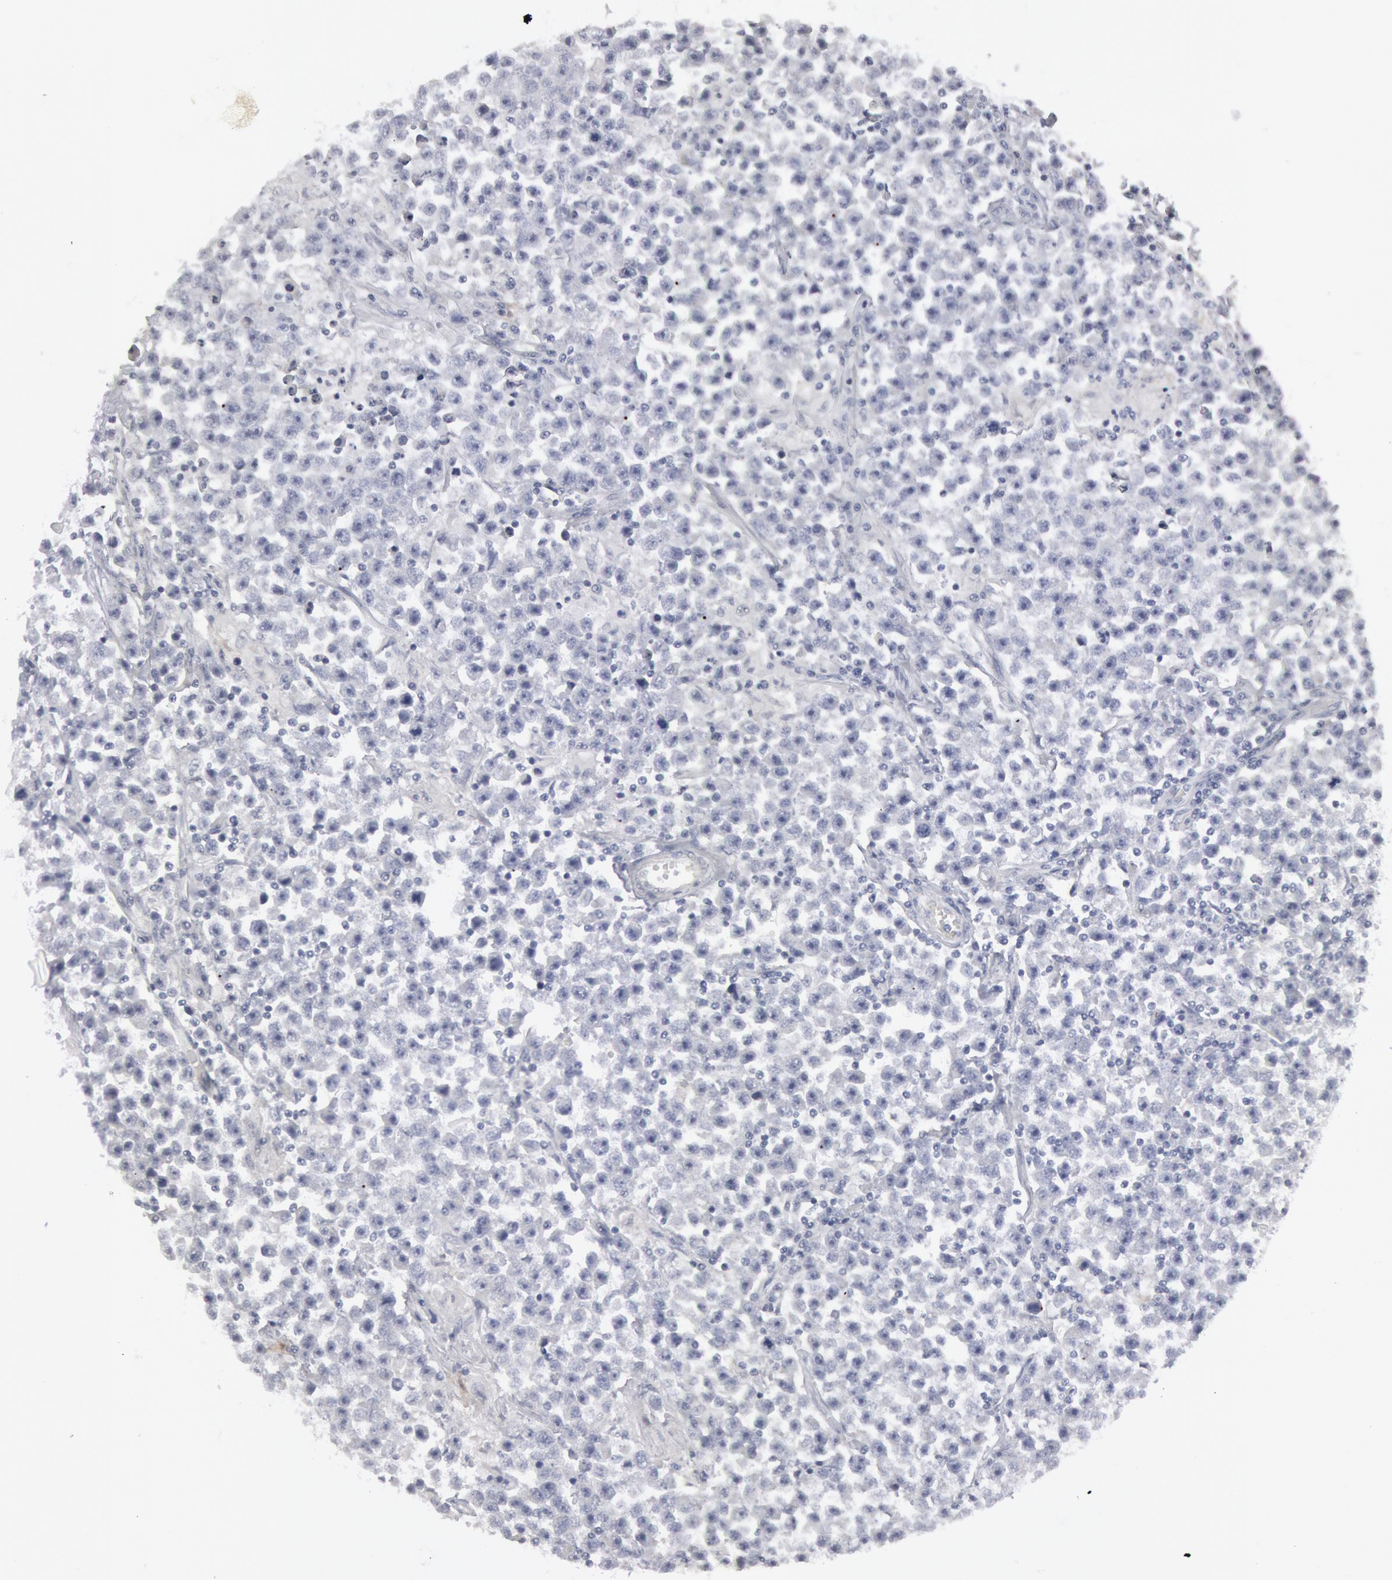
{"staining": {"intensity": "negative", "quantity": "none", "location": "none"}, "tissue": "testis cancer", "cell_type": "Tumor cells", "image_type": "cancer", "snomed": [{"axis": "morphology", "description": "Seminoma, NOS"}, {"axis": "topography", "description": "Testis"}], "caption": "The photomicrograph demonstrates no significant expression in tumor cells of testis seminoma.", "gene": "DMC1", "patient": {"sex": "male", "age": 33}}